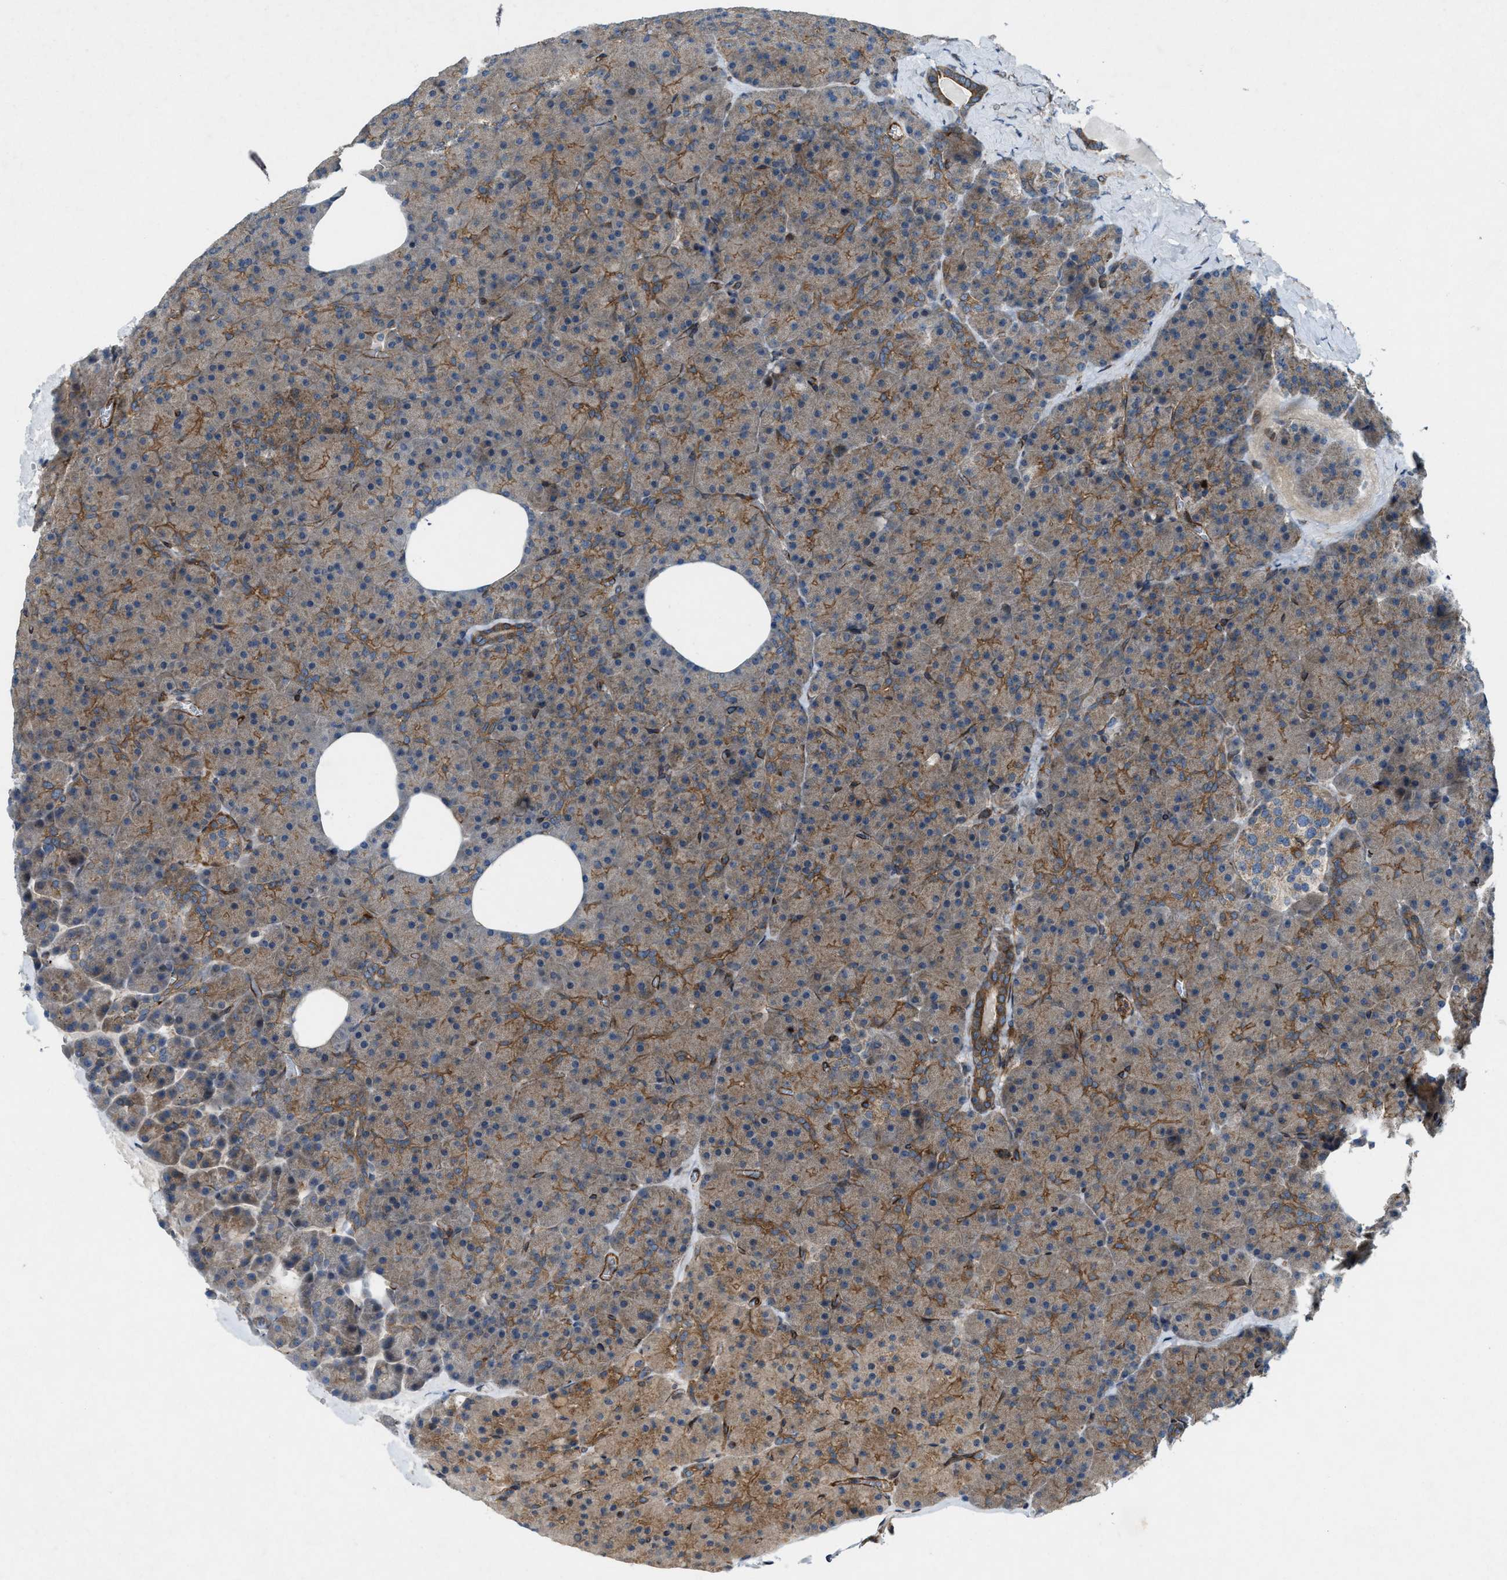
{"staining": {"intensity": "moderate", "quantity": ">75%", "location": "cytoplasmic/membranous"}, "tissue": "pancreas", "cell_type": "Exocrine glandular cells", "image_type": "normal", "snomed": [{"axis": "morphology", "description": "Normal tissue, NOS"}, {"axis": "morphology", "description": "Carcinoid, malignant, NOS"}, {"axis": "topography", "description": "Pancreas"}], "caption": "Immunohistochemistry of benign human pancreas reveals medium levels of moderate cytoplasmic/membranous staining in about >75% of exocrine glandular cells.", "gene": "URGCP", "patient": {"sex": "female", "age": 35}}